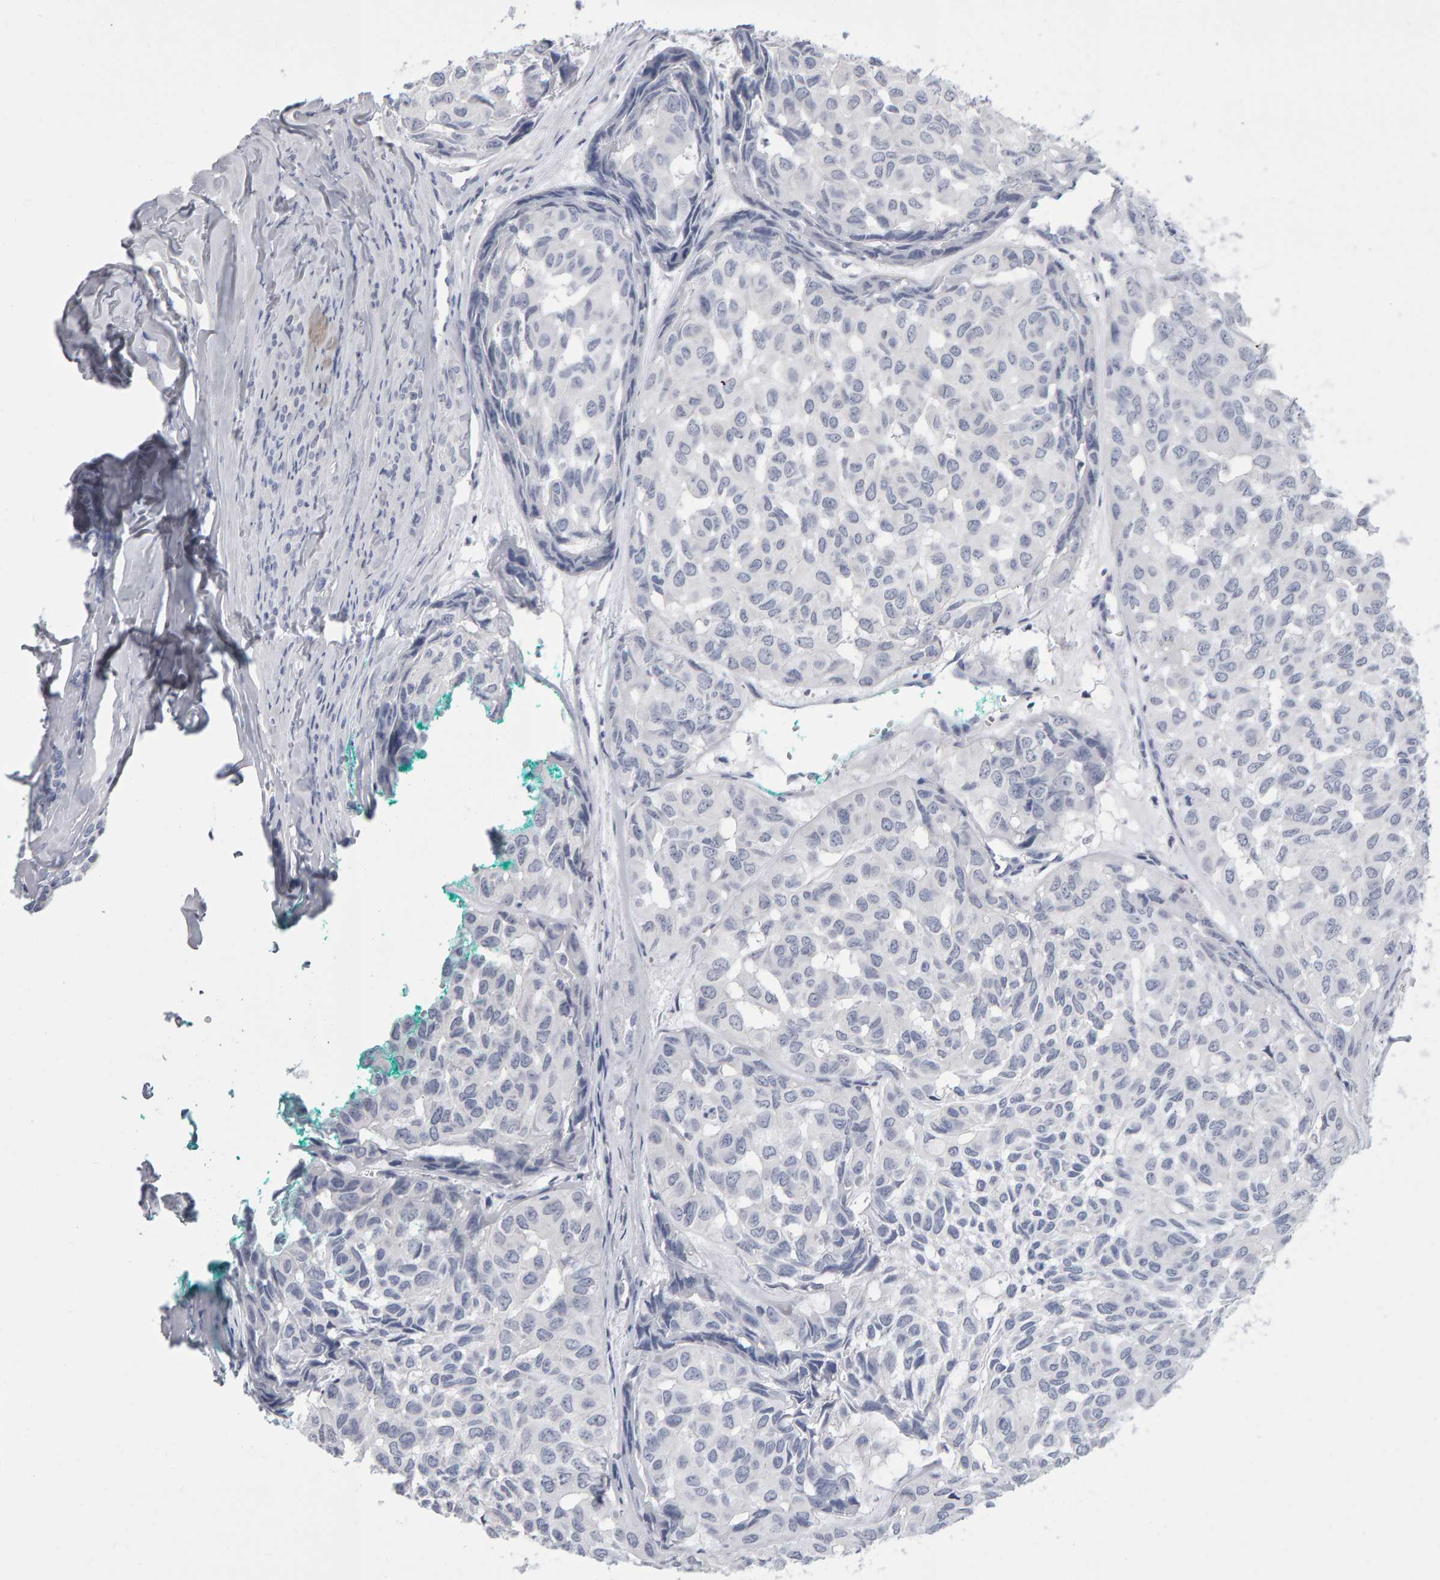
{"staining": {"intensity": "negative", "quantity": "none", "location": "none"}, "tissue": "head and neck cancer", "cell_type": "Tumor cells", "image_type": "cancer", "snomed": [{"axis": "morphology", "description": "Adenocarcinoma, NOS"}, {"axis": "topography", "description": "Salivary gland, NOS"}, {"axis": "topography", "description": "Head-Neck"}], "caption": "This is a histopathology image of immunohistochemistry staining of head and neck cancer, which shows no staining in tumor cells. The staining was performed using DAB (3,3'-diaminobenzidine) to visualize the protein expression in brown, while the nuclei were stained in blue with hematoxylin (Magnification: 20x).", "gene": "NCDN", "patient": {"sex": "female", "age": 76}}